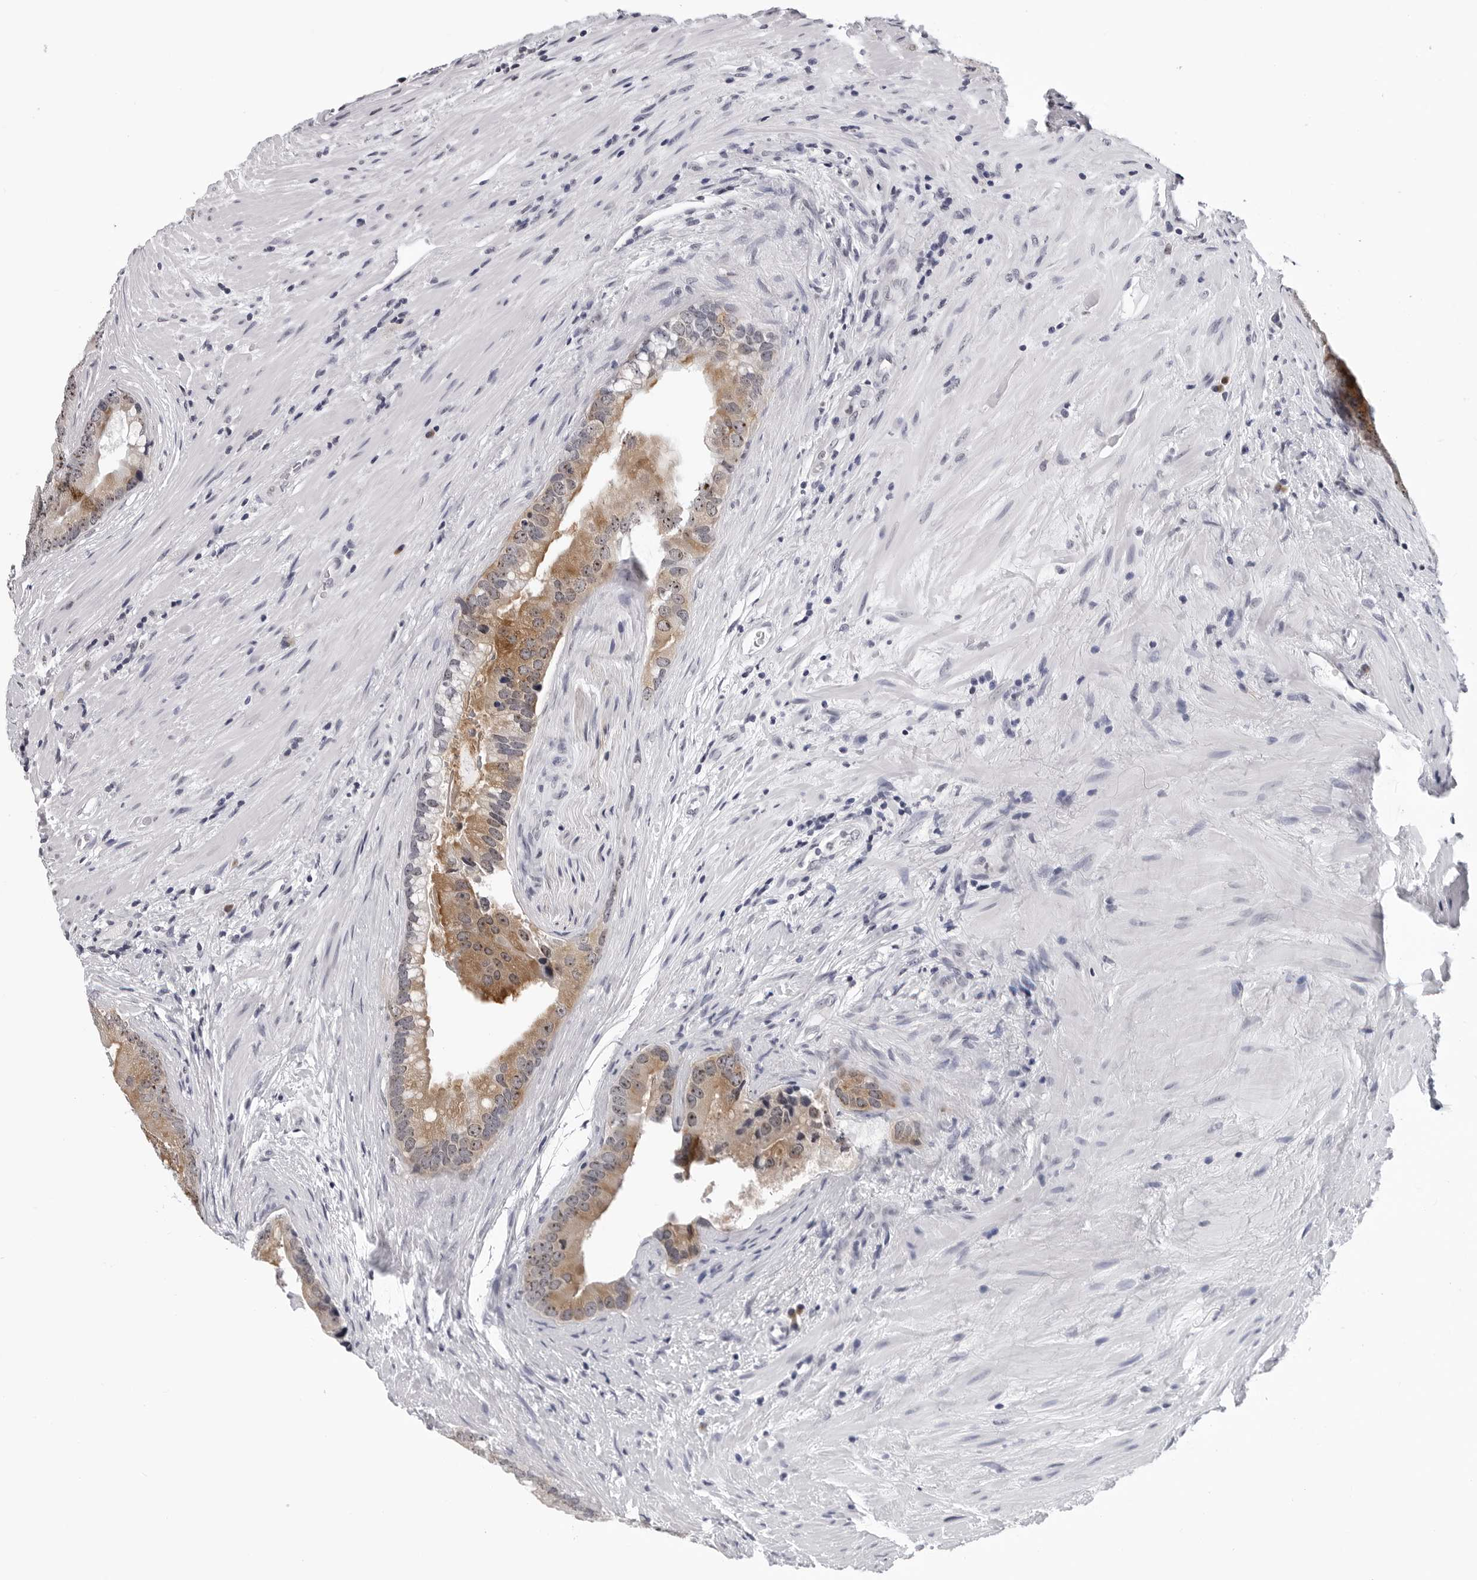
{"staining": {"intensity": "moderate", "quantity": ">75%", "location": "cytoplasmic/membranous"}, "tissue": "prostate cancer", "cell_type": "Tumor cells", "image_type": "cancer", "snomed": [{"axis": "morphology", "description": "Adenocarcinoma, High grade"}, {"axis": "topography", "description": "Prostate"}], "caption": "This is an image of immunohistochemistry staining of prostate high-grade adenocarcinoma, which shows moderate staining in the cytoplasmic/membranous of tumor cells.", "gene": "GNL2", "patient": {"sex": "male", "age": 70}}